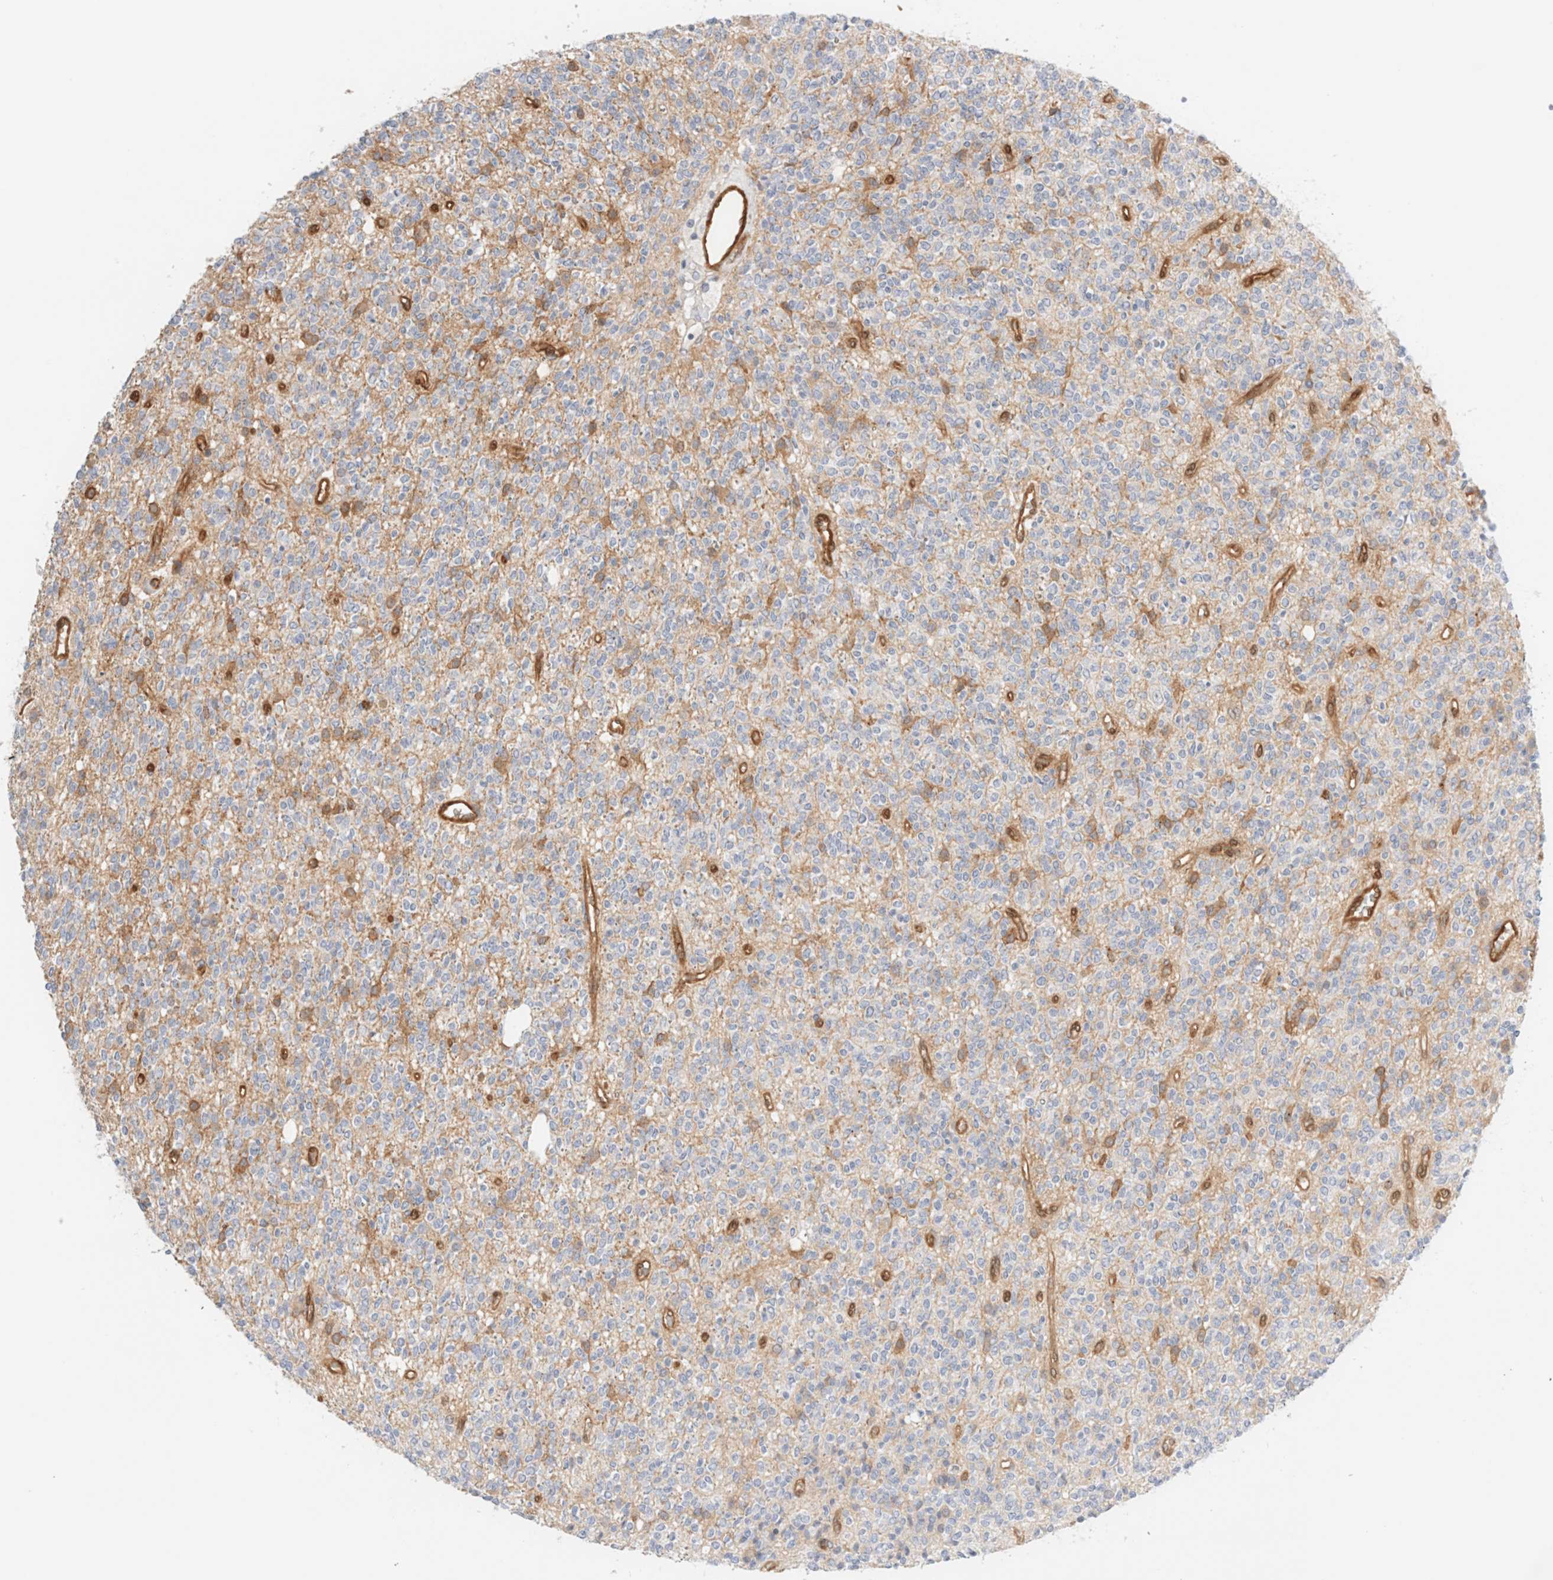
{"staining": {"intensity": "negative", "quantity": "none", "location": "none"}, "tissue": "glioma", "cell_type": "Tumor cells", "image_type": "cancer", "snomed": [{"axis": "morphology", "description": "Glioma, malignant, High grade"}, {"axis": "topography", "description": "Brain"}], "caption": "The image exhibits no staining of tumor cells in glioma.", "gene": "LMCD1", "patient": {"sex": "male", "age": 34}}